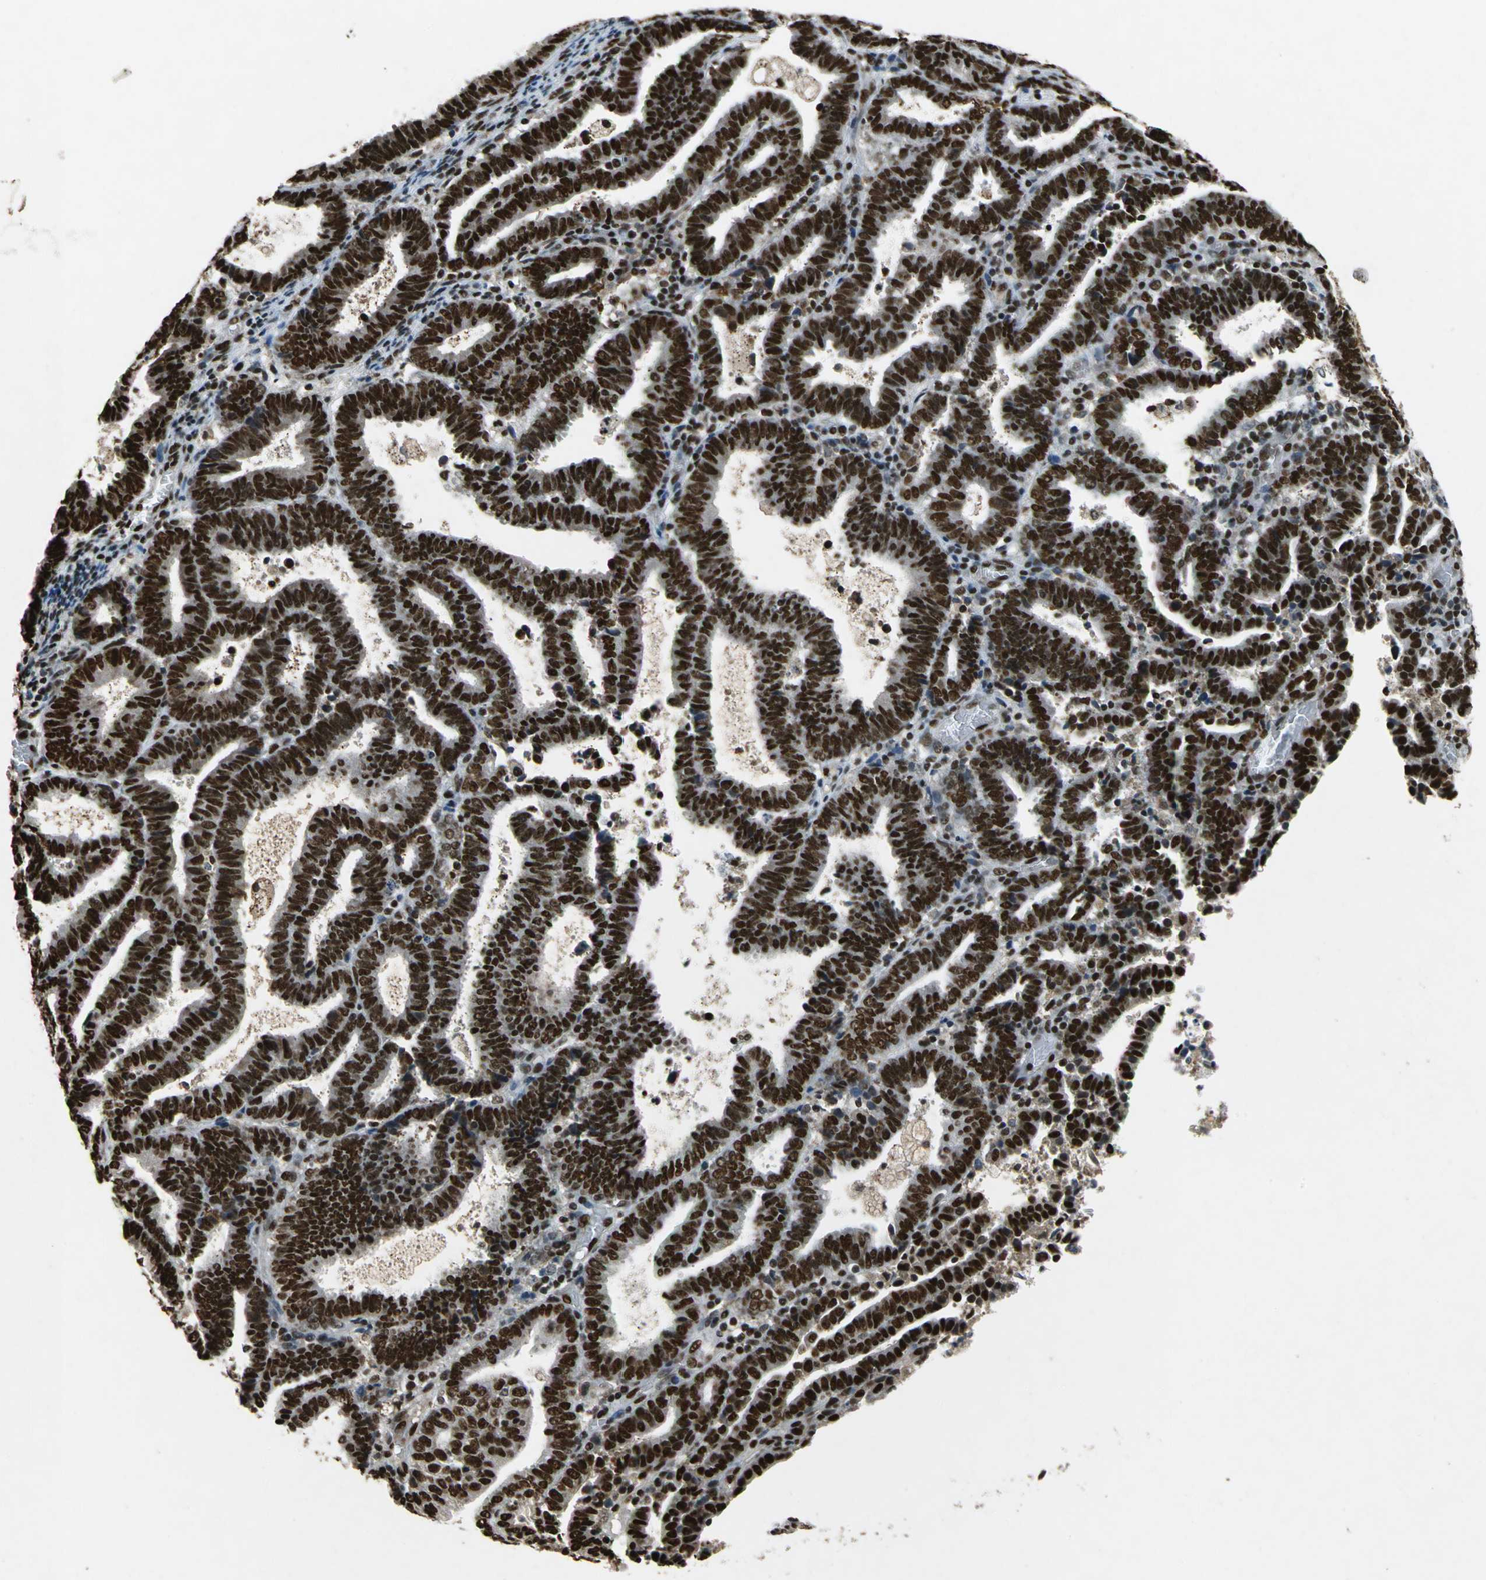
{"staining": {"intensity": "strong", "quantity": ">75%", "location": "nuclear"}, "tissue": "endometrial cancer", "cell_type": "Tumor cells", "image_type": "cancer", "snomed": [{"axis": "morphology", "description": "Adenocarcinoma, NOS"}, {"axis": "topography", "description": "Uterus"}], "caption": "An immunohistochemistry (IHC) photomicrograph of tumor tissue is shown. Protein staining in brown highlights strong nuclear positivity in endometrial adenocarcinoma within tumor cells.", "gene": "MTA2", "patient": {"sex": "female", "age": 83}}